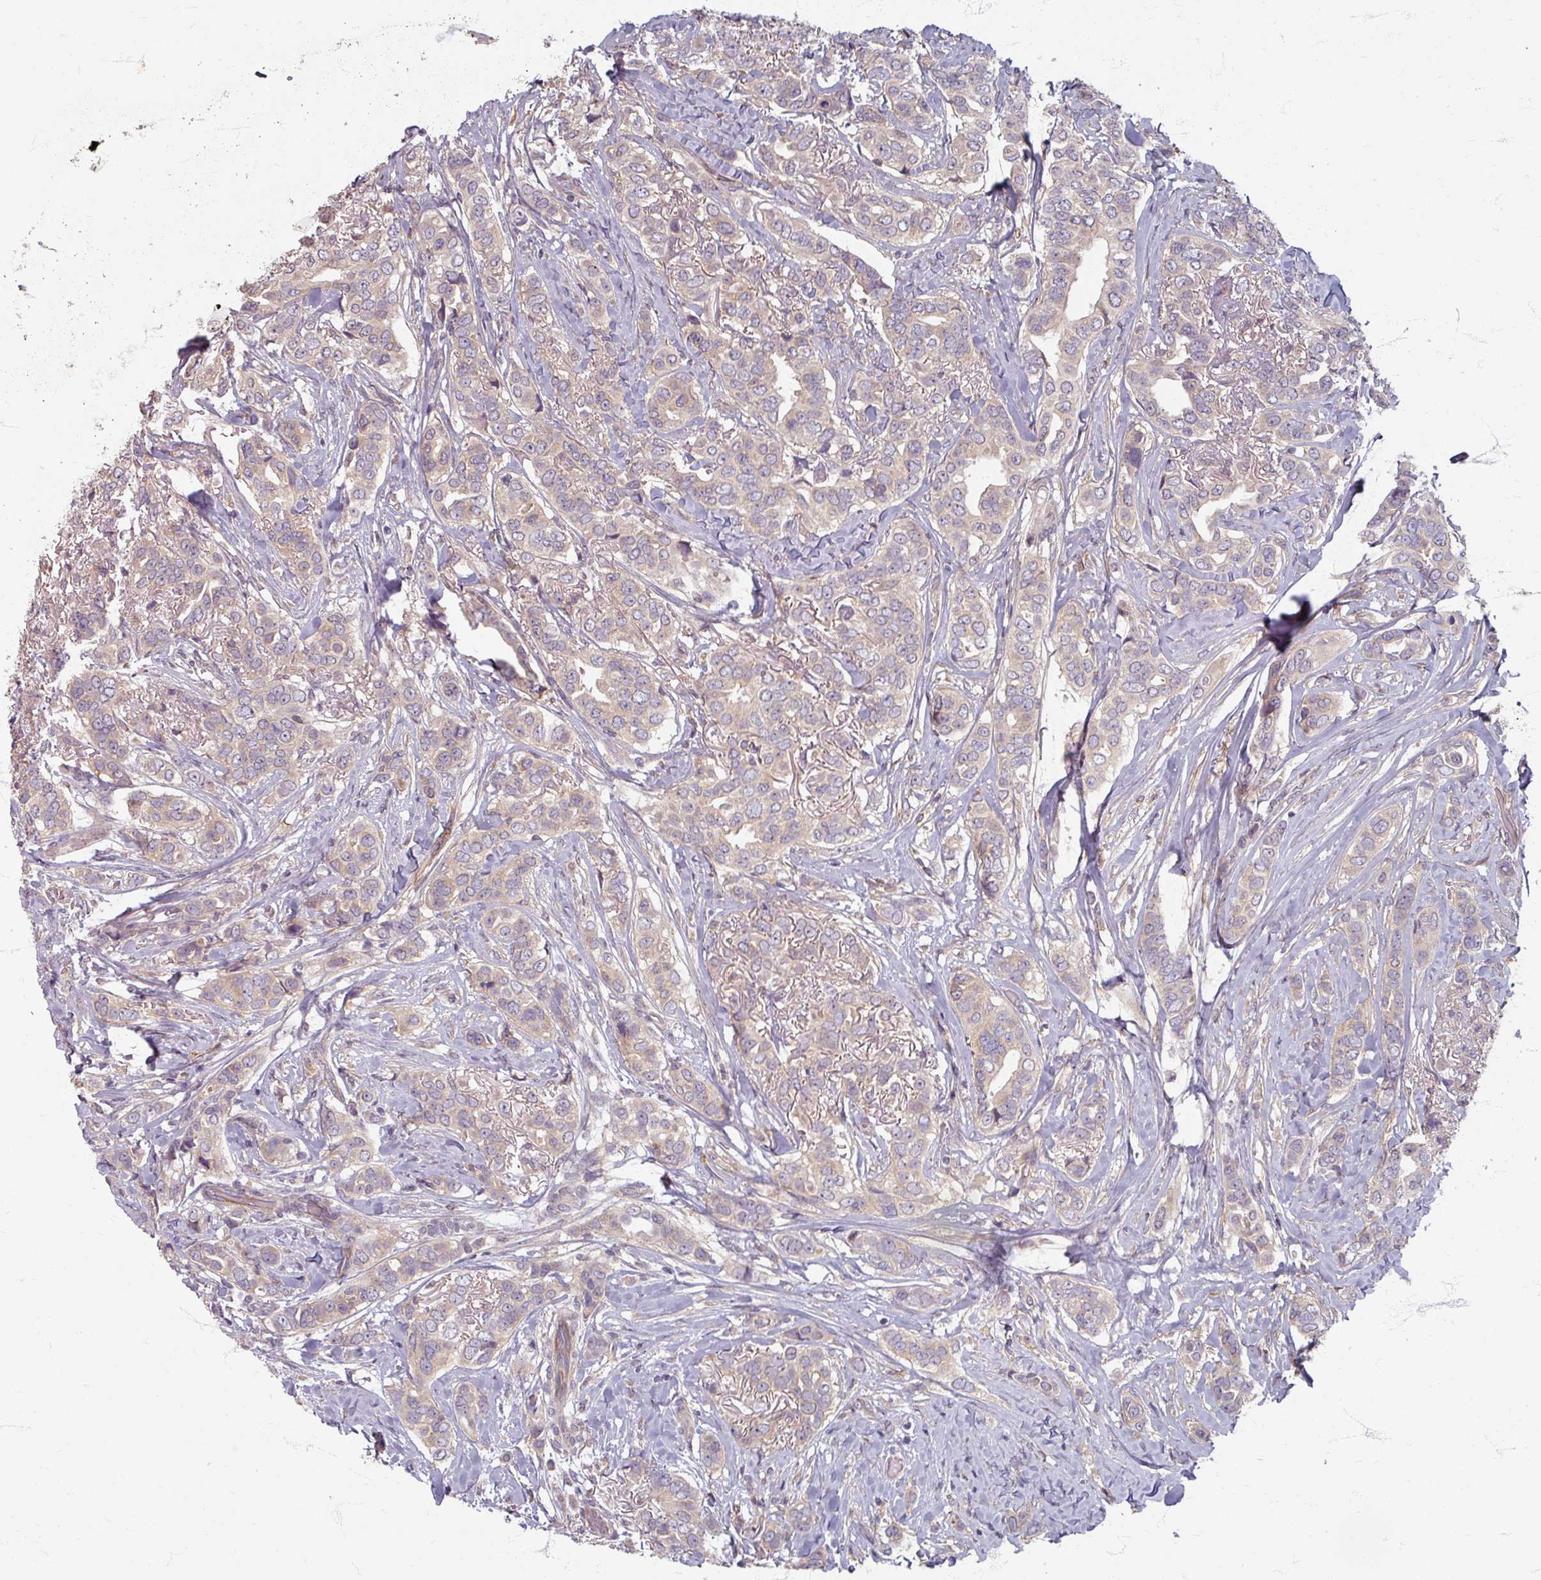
{"staining": {"intensity": "weak", "quantity": "25%-75%", "location": "cytoplasmic/membranous"}, "tissue": "breast cancer", "cell_type": "Tumor cells", "image_type": "cancer", "snomed": [{"axis": "morphology", "description": "Lobular carcinoma"}, {"axis": "topography", "description": "Breast"}], "caption": "This photomicrograph reveals breast lobular carcinoma stained with immunohistochemistry (IHC) to label a protein in brown. The cytoplasmic/membranous of tumor cells show weak positivity for the protein. Nuclei are counter-stained blue.", "gene": "STAM", "patient": {"sex": "female", "age": 51}}